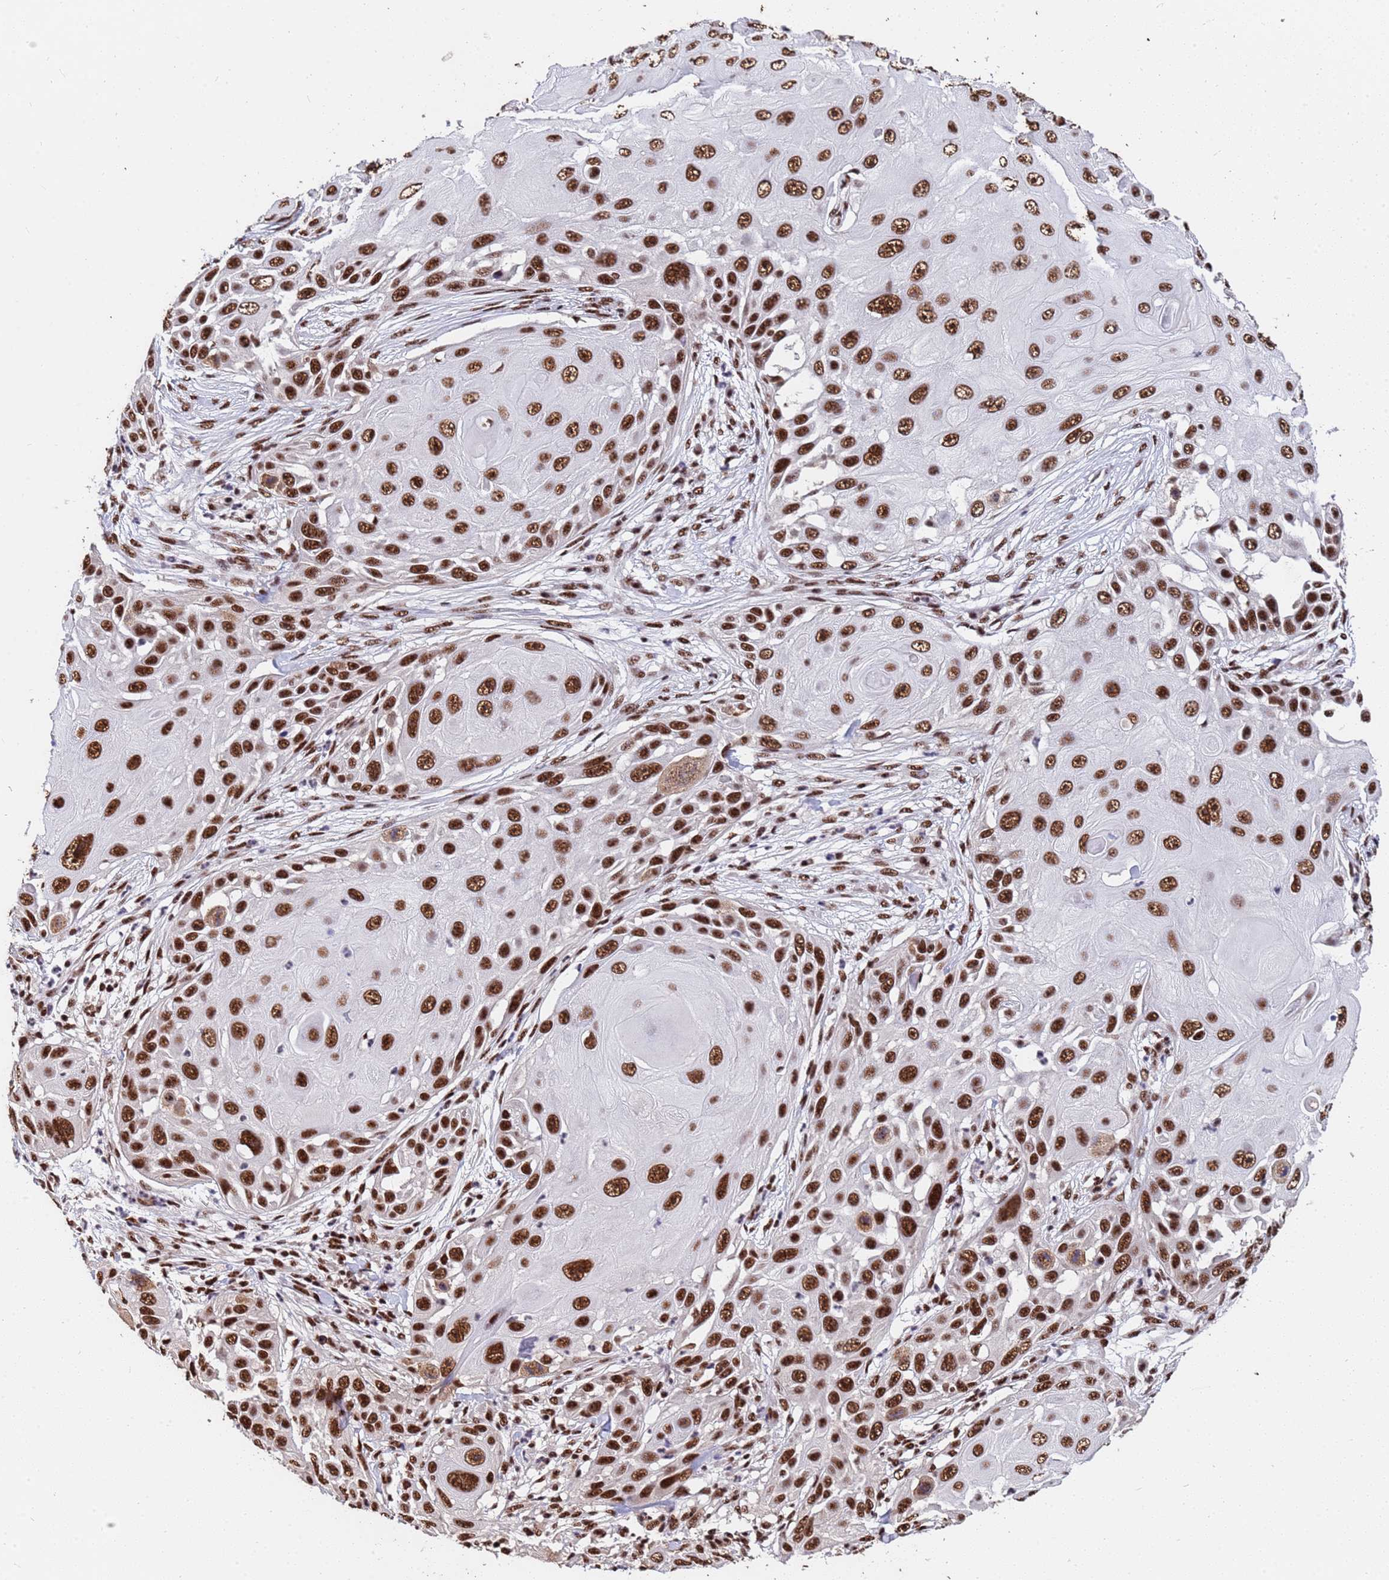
{"staining": {"intensity": "strong", "quantity": ">75%", "location": "nuclear"}, "tissue": "skin cancer", "cell_type": "Tumor cells", "image_type": "cancer", "snomed": [{"axis": "morphology", "description": "Squamous cell carcinoma, NOS"}, {"axis": "topography", "description": "Skin"}], "caption": "Immunohistochemistry (IHC) staining of squamous cell carcinoma (skin), which demonstrates high levels of strong nuclear positivity in about >75% of tumor cells indicating strong nuclear protein staining. The staining was performed using DAB (brown) for protein detection and nuclei were counterstained in hematoxylin (blue).", "gene": "SF3B2", "patient": {"sex": "female", "age": 44}}